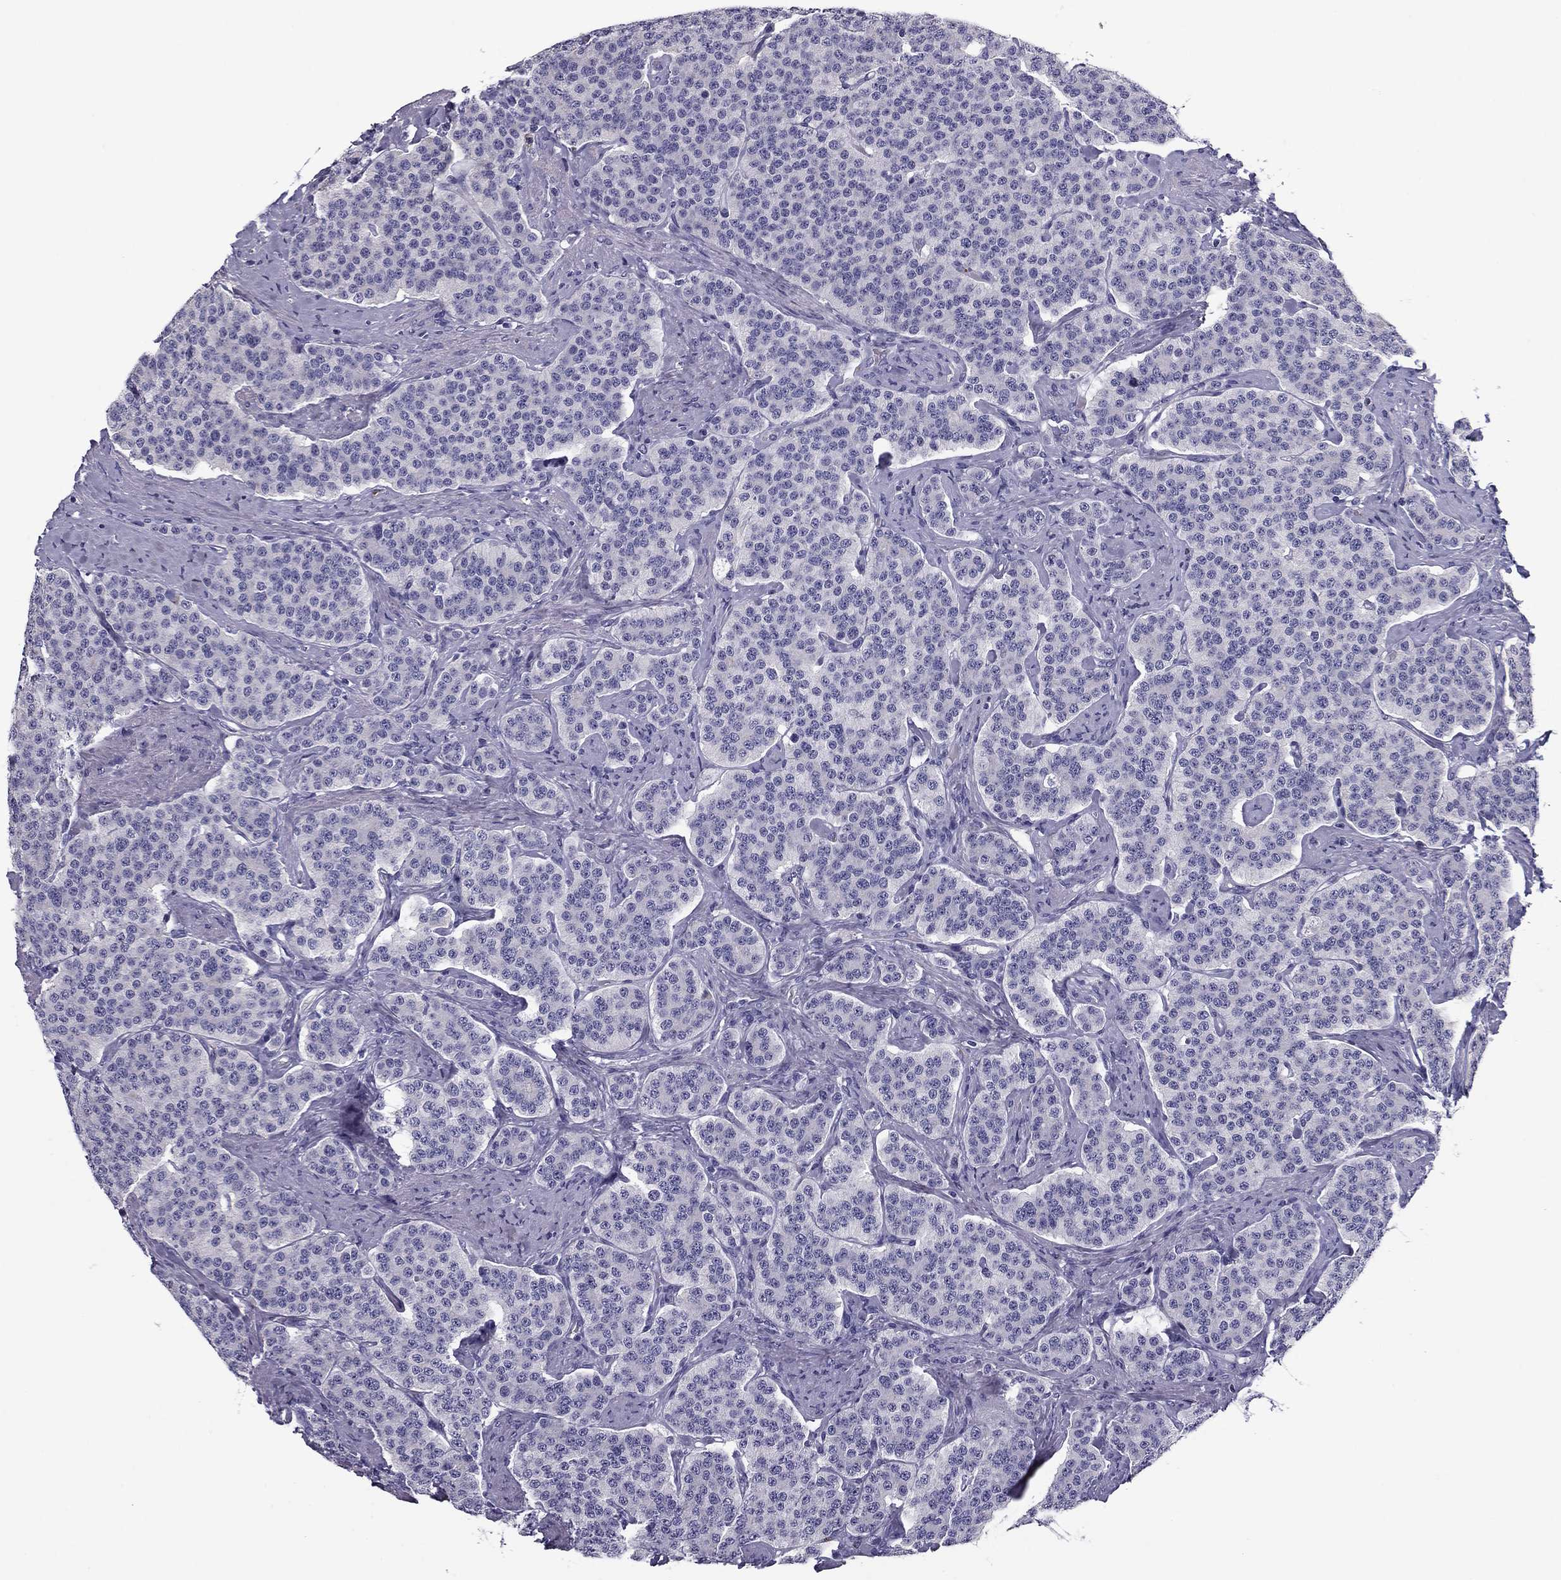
{"staining": {"intensity": "negative", "quantity": "none", "location": "none"}, "tissue": "carcinoid", "cell_type": "Tumor cells", "image_type": "cancer", "snomed": [{"axis": "morphology", "description": "Carcinoid, malignant, NOS"}, {"axis": "topography", "description": "Small intestine"}], "caption": "The immunohistochemistry histopathology image has no significant expression in tumor cells of malignant carcinoid tissue. (Brightfield microscopy of DAB (3,3'-diaminobenzidine) immunohistochemistry (IHC) at high magnification).", "gene": "FLNC", "patient": {"sex": "female", "age": 58}}